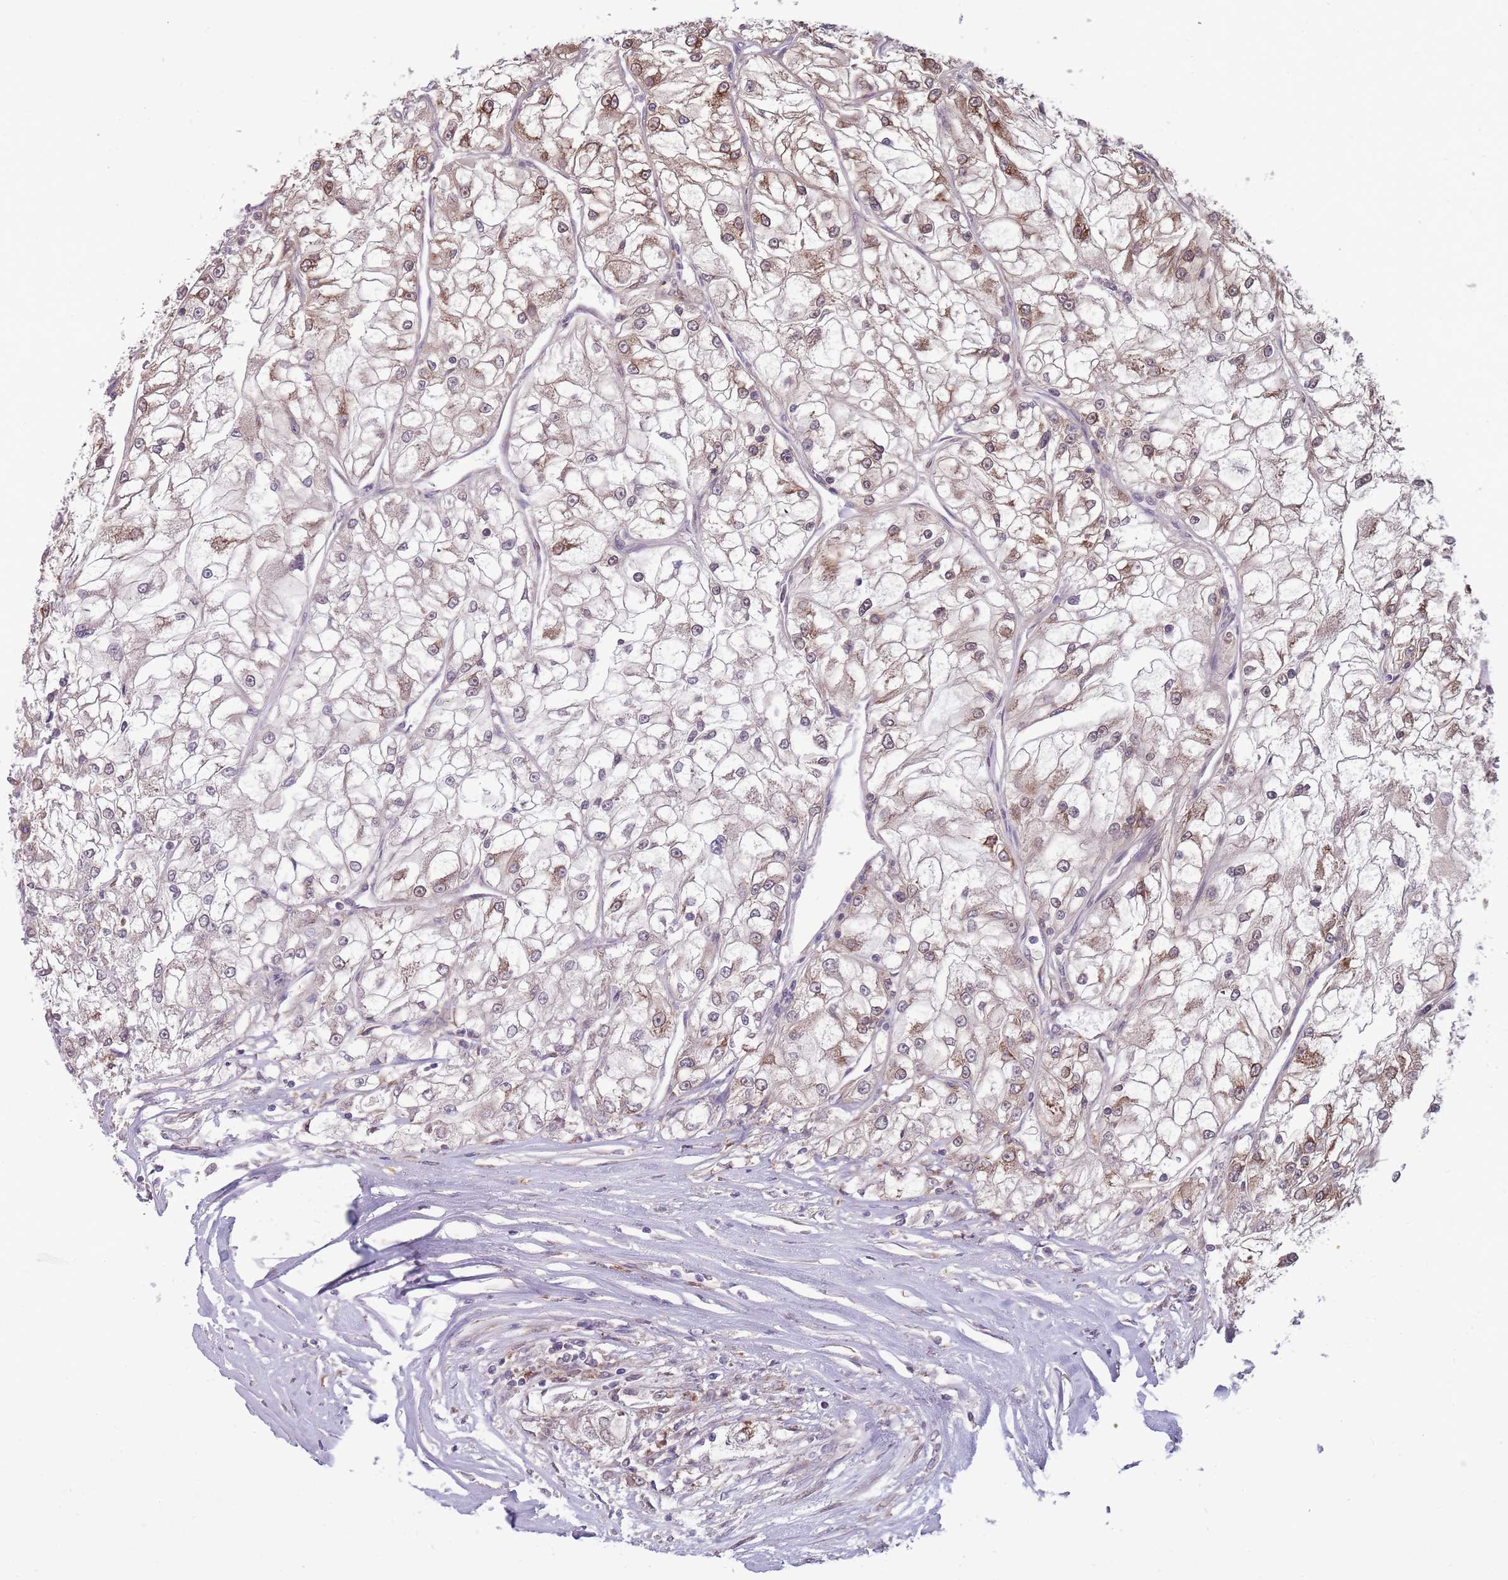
{"staining": {"intensity": "moderate", "quantity": "<25%", "location": "cytoplasmic/membranous"}, "tissue": "renal cancer", "cell_type": "Tumor cells", "image_type": "cancer", "snomed": [{"axis": "morphology", "description": "Adenocarcinoma, NOS"}, {"axis": "topography", "description": "Kidney"}], "caption": "DAB immunohistochemical staining of renal adenocarcinoma displays moderate cytoplasmic/membranous protein positivity in about <25% of tumor cells. (DAB = brown stain, brightfield microscopy at high magnification).", "gene": "TMEM121", "patient": {"sex": "female", "age": 72}}